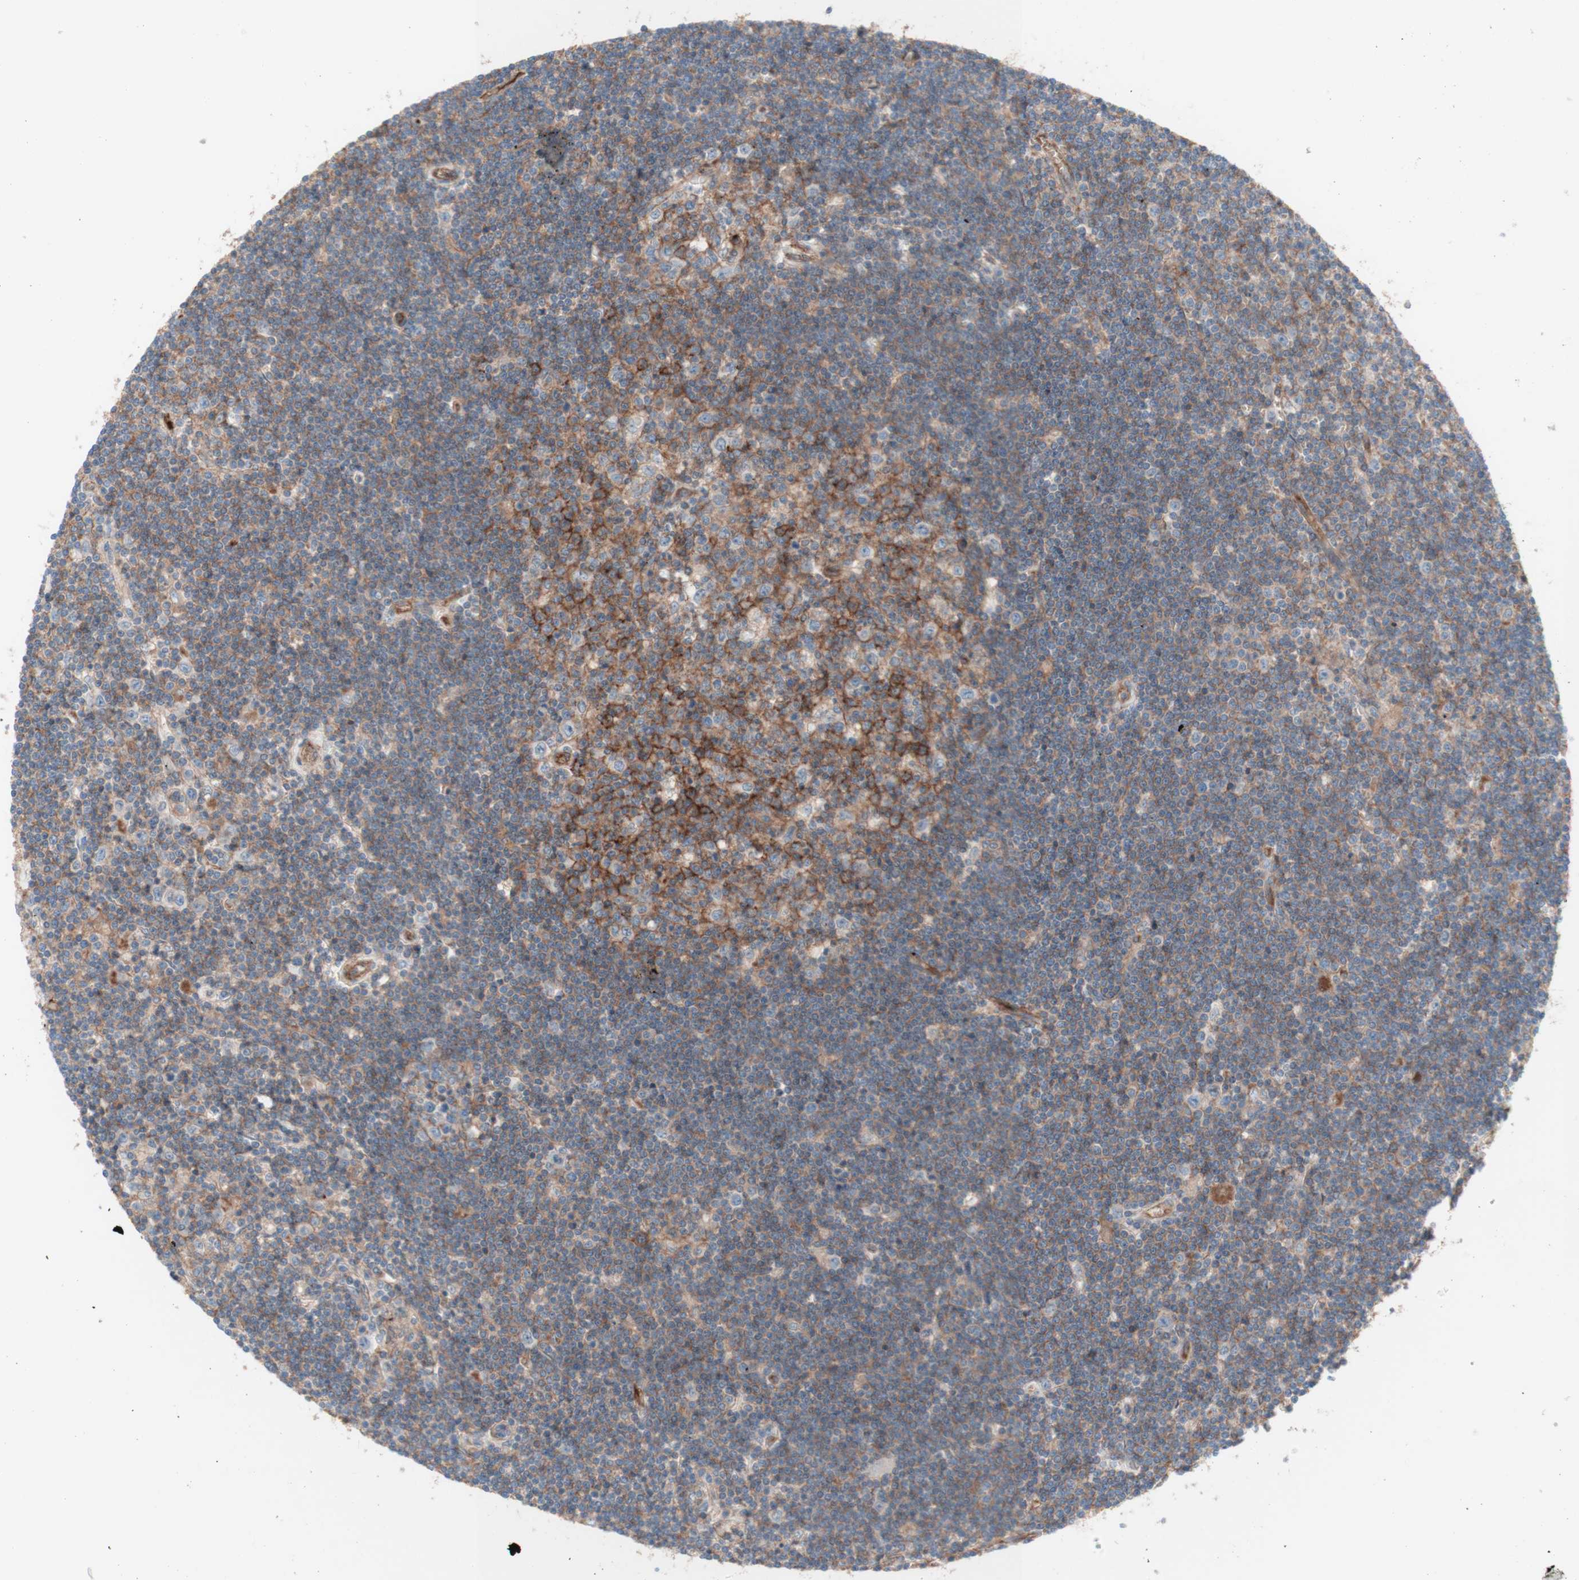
{"staining": {"intensity": "weak", "quantity": "25%-75%", "location": "cytoplasmic/membranous"}, "tissue": "lymphoma", "cell_type": "Tumor cells", "image_type": "cancer", "snomed": [{"axis": "morphology", "description": "Malignant lymphoma, non-Hodgkin's type, Low grade"}, {"axis": "topography", "description": "Spleen"}], "caption": "An IHC histopathology image of tumor tissue is shown. Protein staining in brown labels weak cytoplasmic/membranous positivity in malignant lymphoma, non-Hodgkin's type (low-grade) within tumor cells.", "gene": "CD46", "patient": {"sex": "male", "age": 76}}